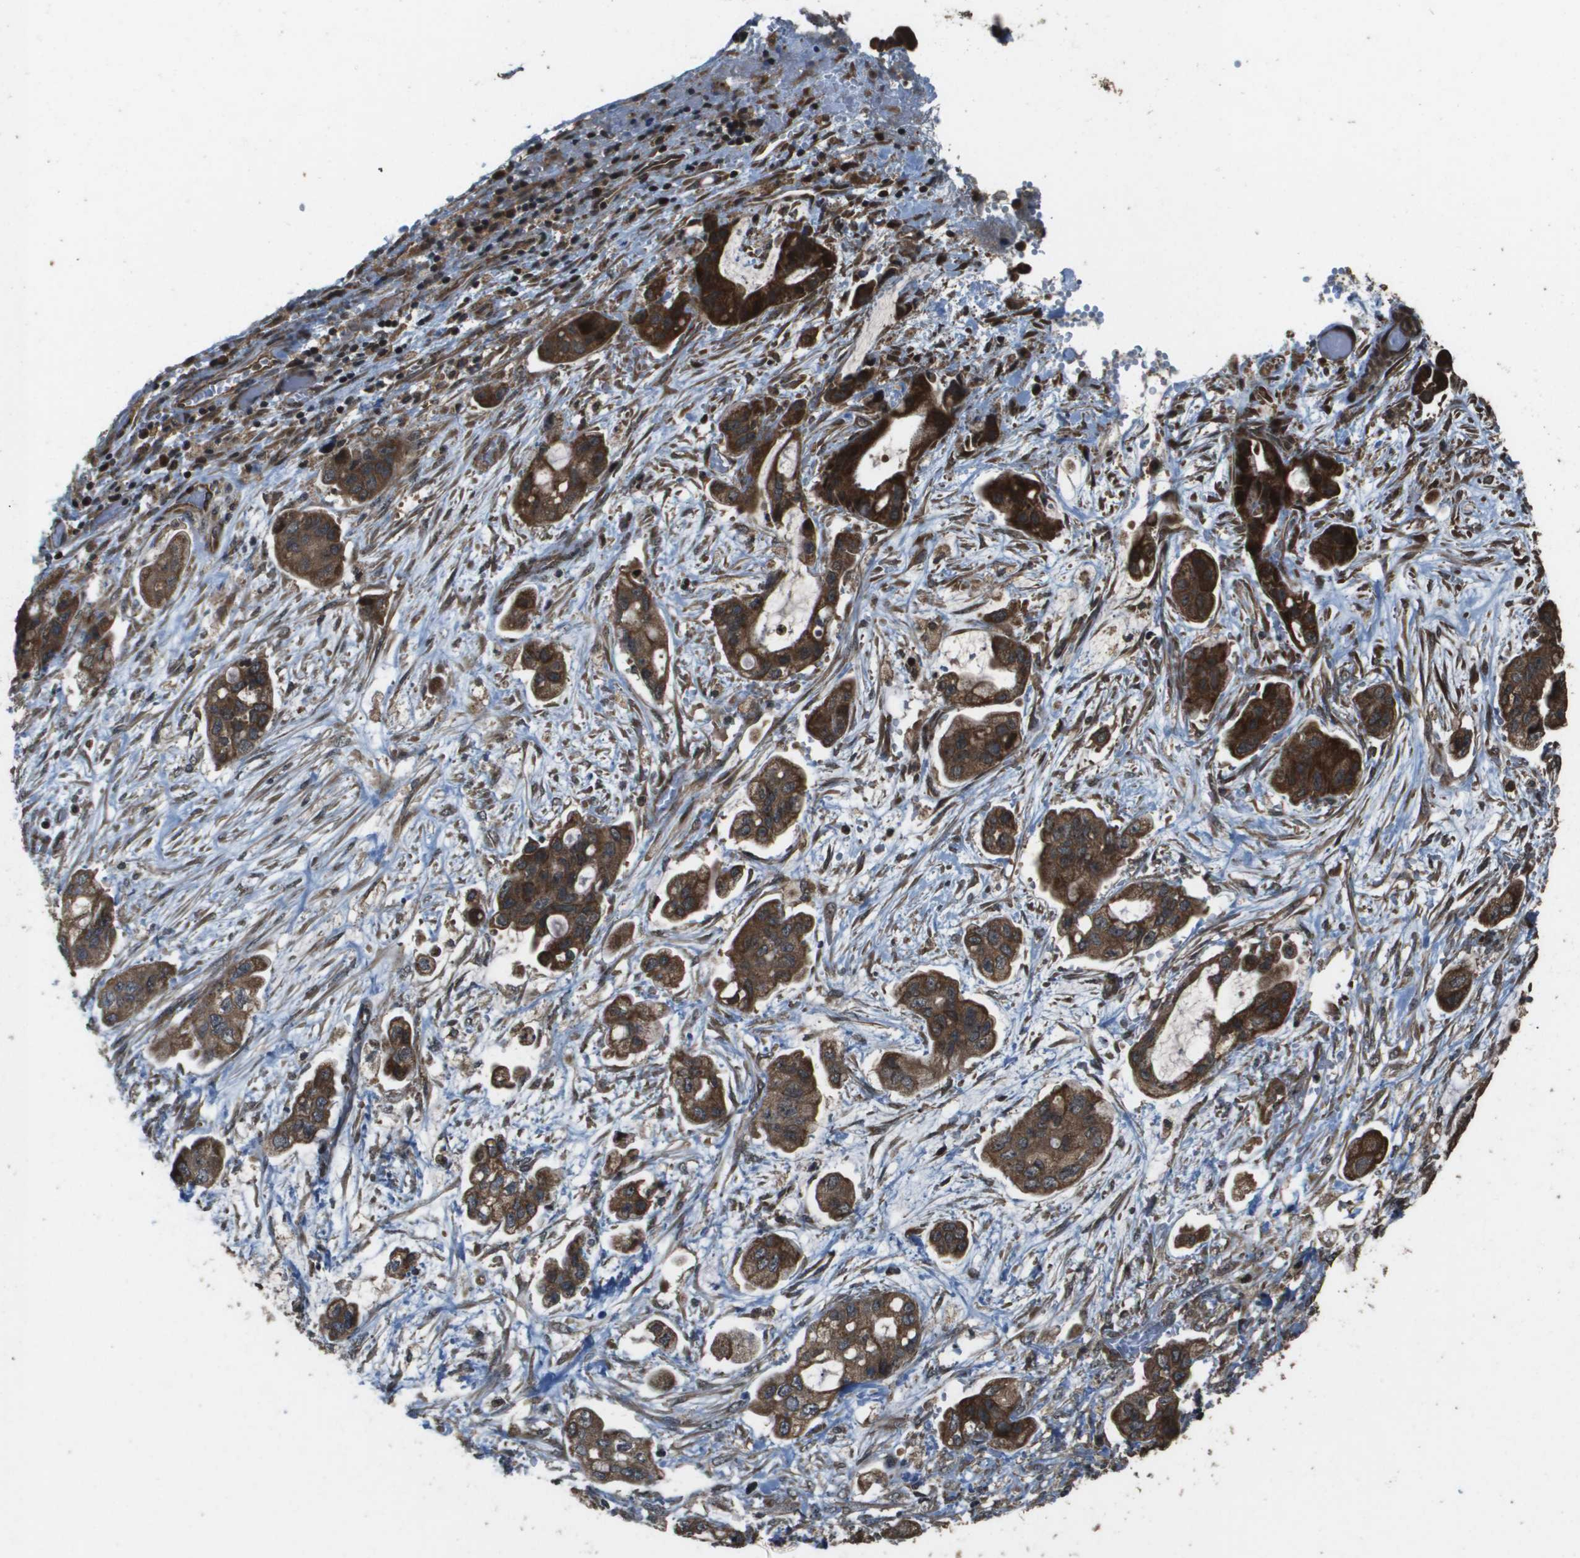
{"staining": {"intensity": "strong", "quantity": ">75%", "location": "cytoplasmic/membranous"}, "tissue": "stomach cancer", "cell_type": "Tumor cells", "image_type": "cancer", "snomed": [{"axis": "morphology", "description": "Adenocarcinoma, NOS"}, {"axis": "topography", "description": "Stomach"}], "caption": "A high-resolution photomicrograph shows immunohistochemistry (IHC) staining of stomach adenocarcinoma, which displays strong cytoplasmic/membranous expression in approximately >75% of tumor cells.", "gene": "FIG4", "patient": {"sex": "male", "age": 62}}